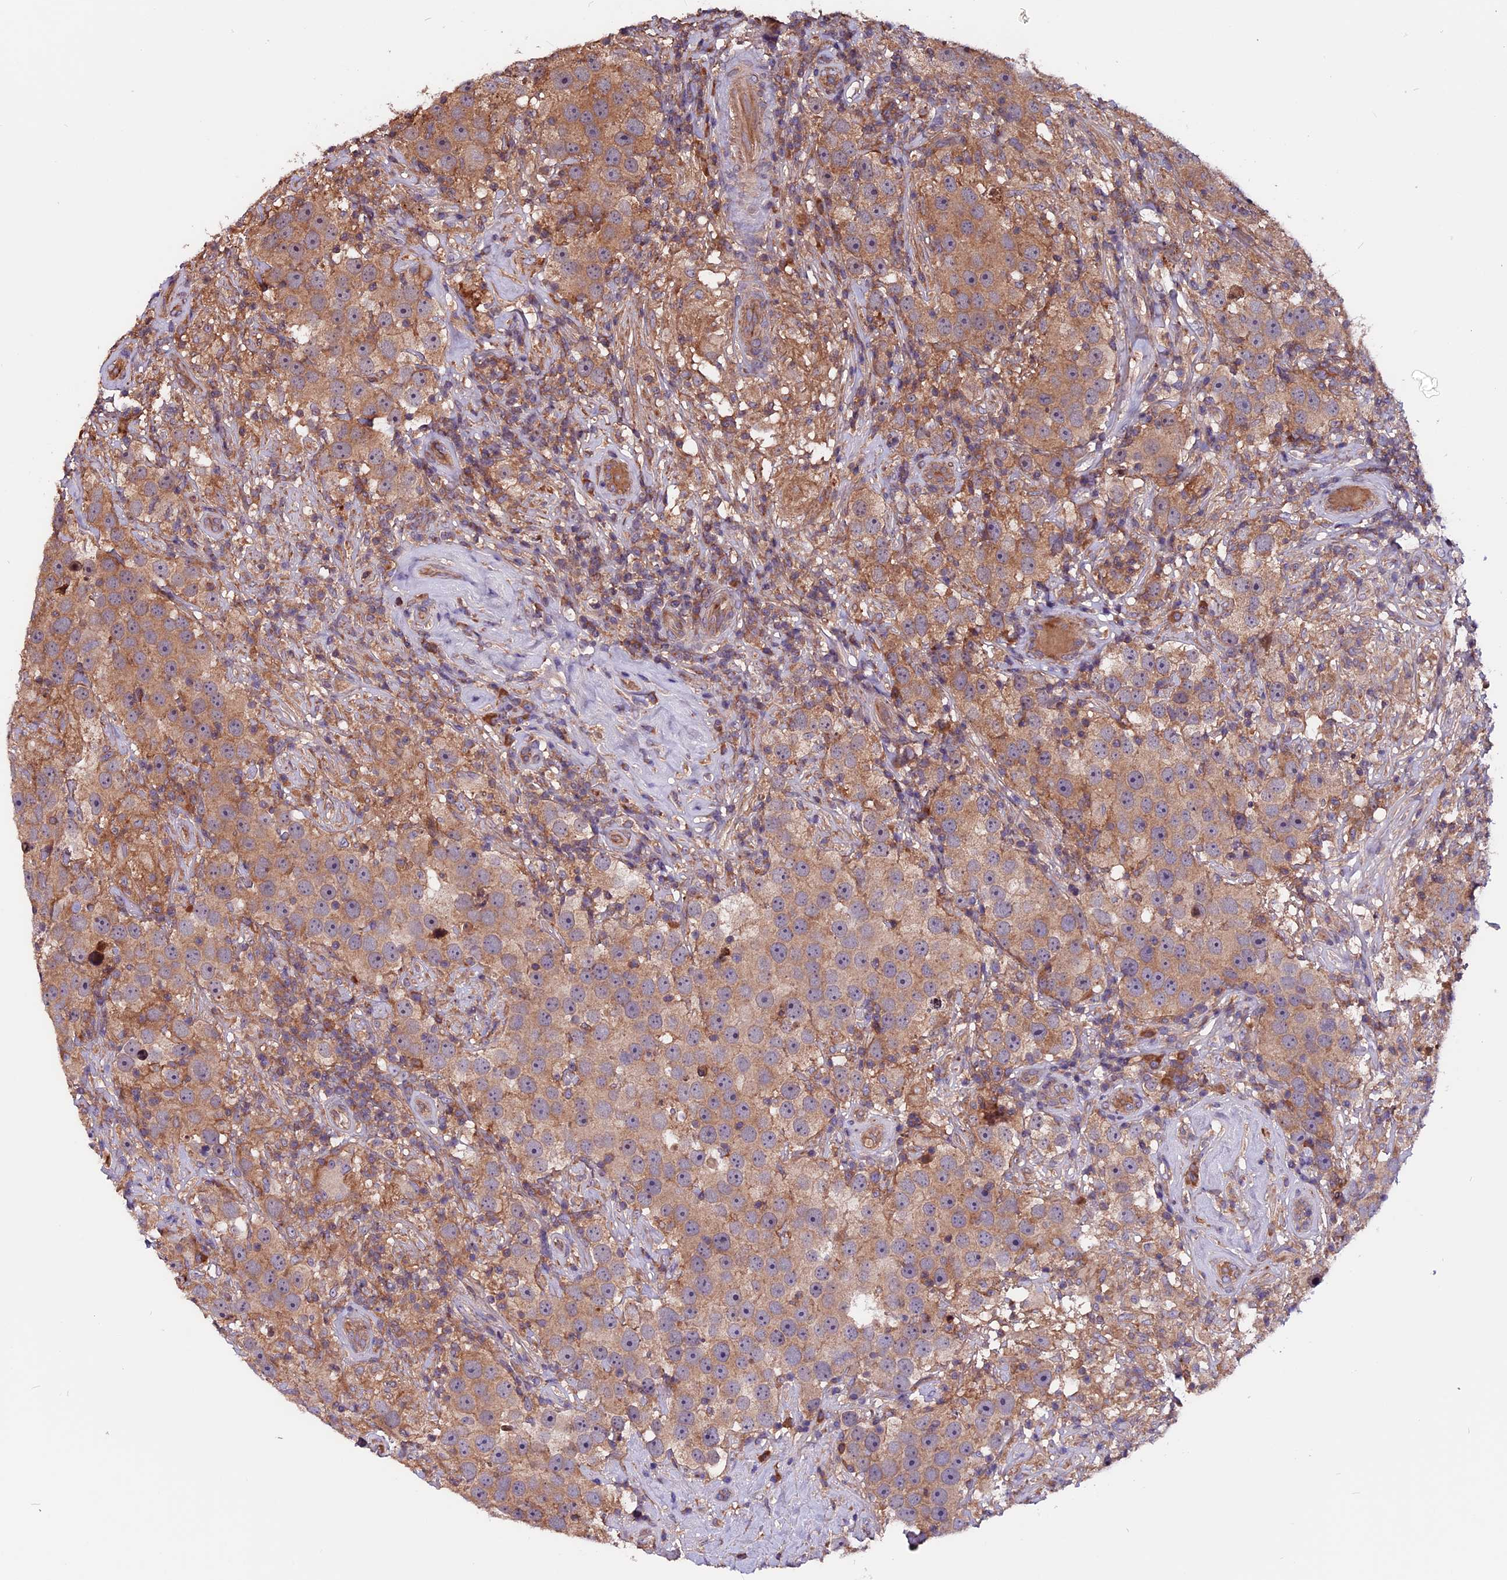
{"staining": {"intensity": "moderate", "quantity": ">75%", "location": "cytoplasmic/membranous"}, "tissue": "testis cancer", "cell_type": "Tumor cells", "image_type": "cancer", "snomed": [{"axis": "morphology", "description": "Seminoma, NOS"}, {"axis": "topography", "description": "Testis"}], "caption": "Immunohistochemical staining of human seminoma (testis) reveals moderate cytoplasmic/membranous protein positivity in approximately >75% of tumor cells.", "gene": "ZNF598", "patient": {"sex": "male", "age": 49}}